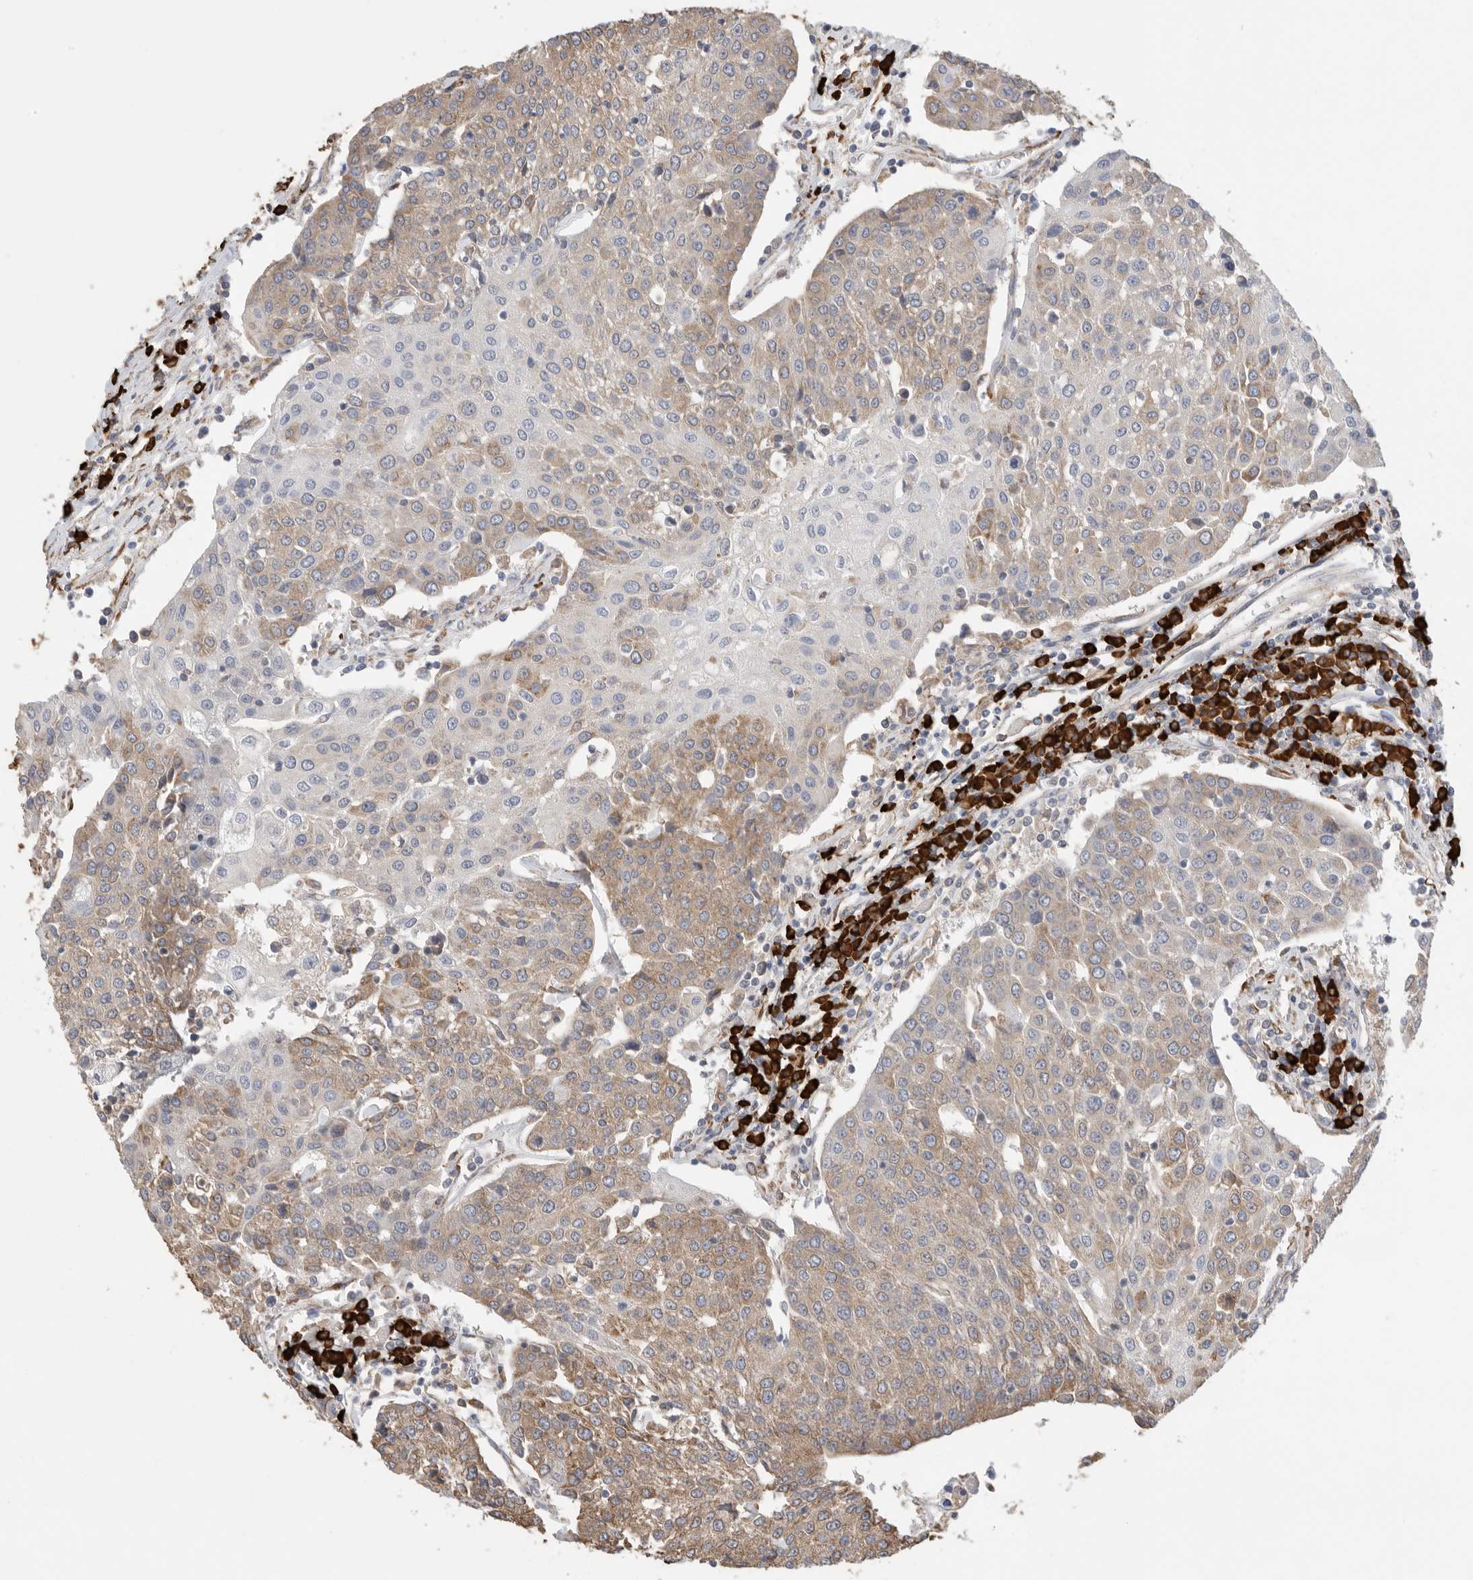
{"staining": {"intensity": "weak", "quantity": ">75%", "location": "cytoplasmic/membranous"}, "tissue": "urothelial cancer", "cell_type": "Tumor cells", "image_type": "cancer", "snomed": [{"axis": "morphology", "description": "Urothelial carcinoma, High grade"}, {"axis": "topography", "description": "Urinary bladder"}], "caption": "Protein staining of urothelial cancer tissue displays weak cytoplasmic/membranous positivity in approximately >75% of tumor cells.", "gene": "BLOC1S5", "patient": {"sex": "female", "age": 85}}